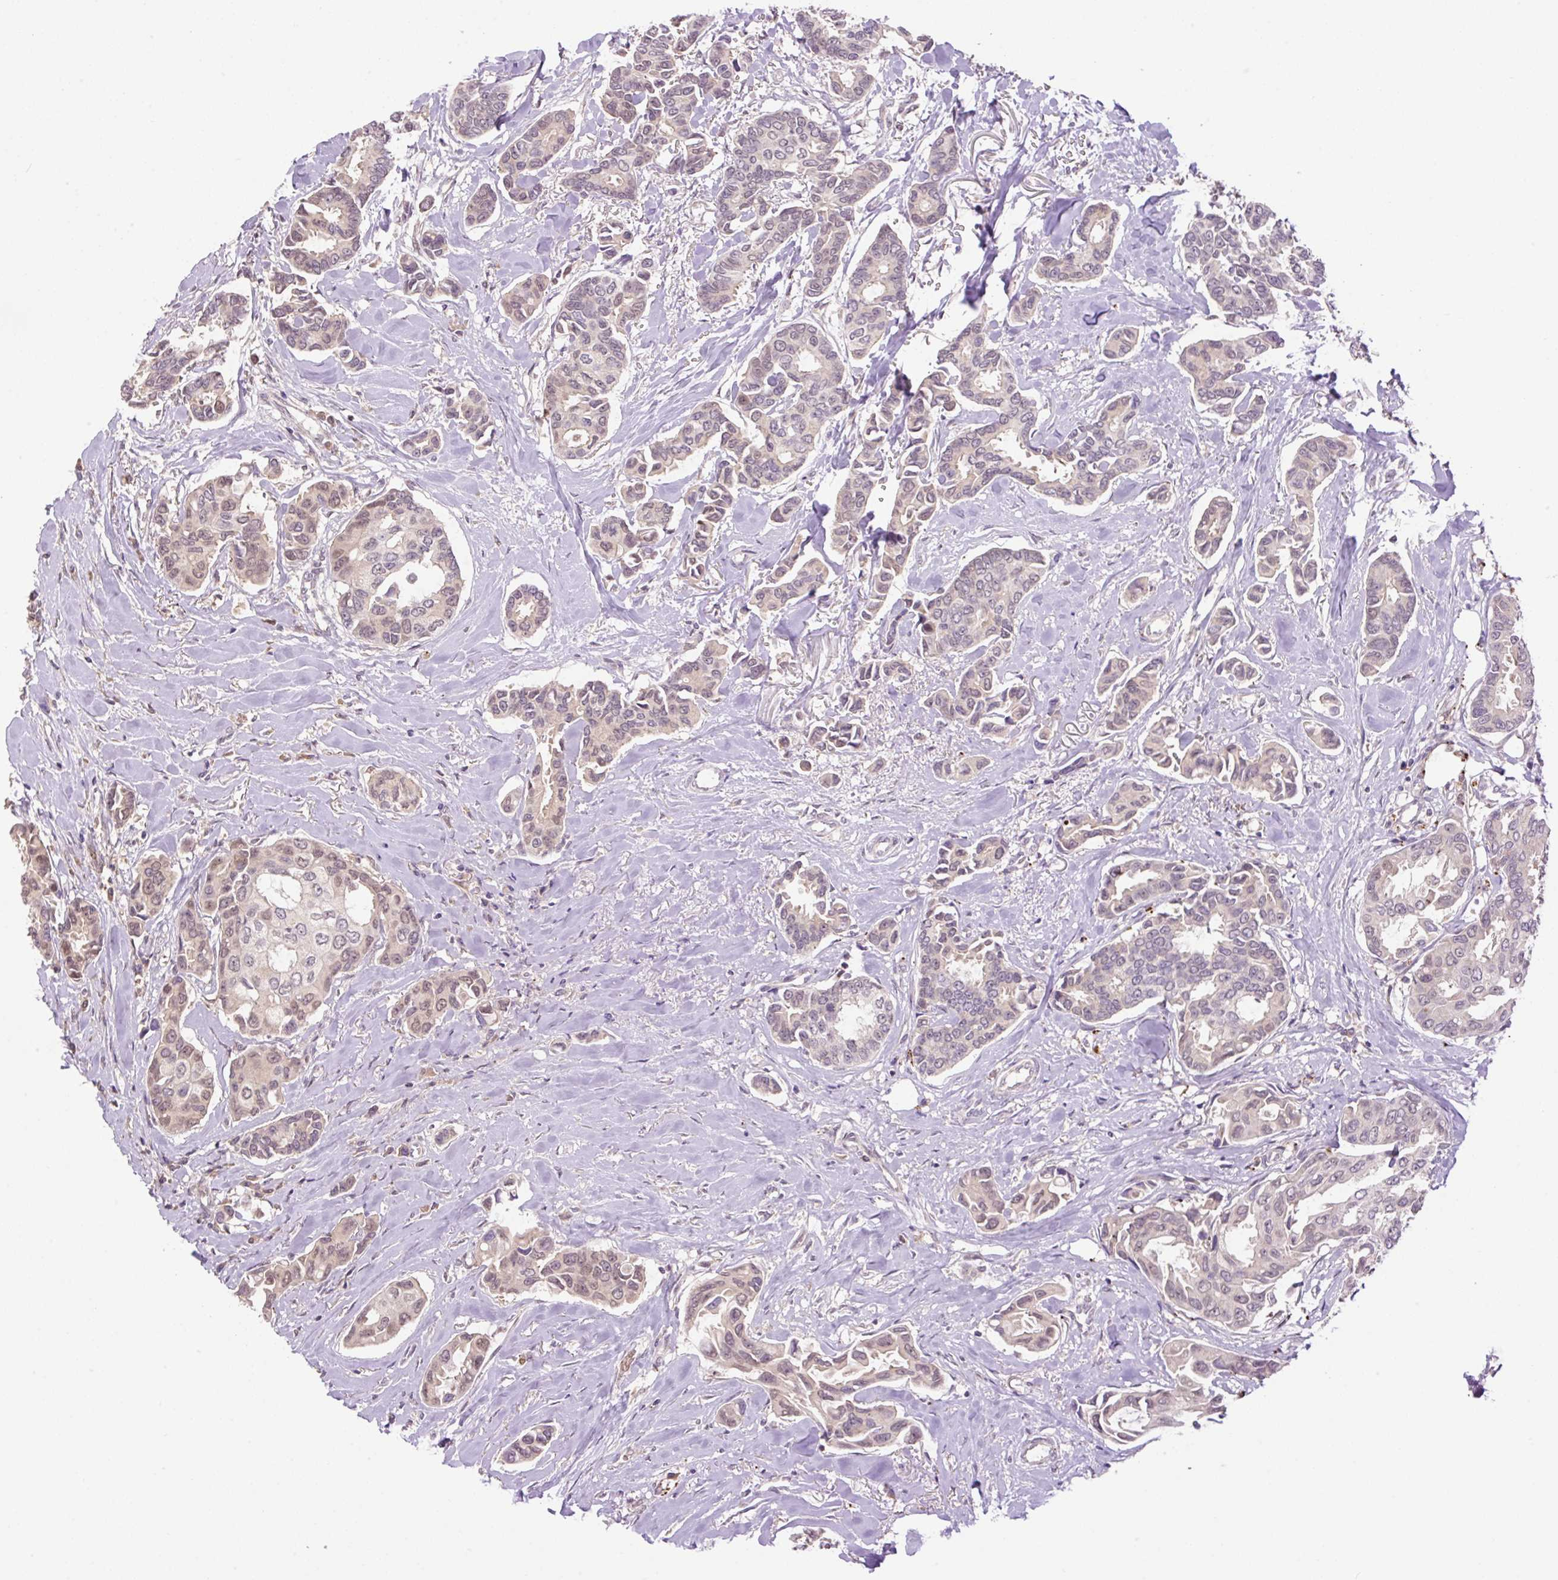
{"staining": {"intensity": "weak", "quantity": "<25%", "location": "cytoplasmic/membranous,nuclear"}, "tissue": "breast cancer", "cell_type": "Tumor cells", "image_type": "cancer", "snomed": [{"axis": "morphology", "description": "Duct carcinoma"}, {"axis": "topography", "description": "Breast"}], "caption": "This image is of breast cancer stained with immunohistochemistry to label a protein in brown with the nuclei are counter-stained blue. There is no expression in tumor cells.", "gene": "HABP4", "patient": {"sex": "female", "age": 73}}